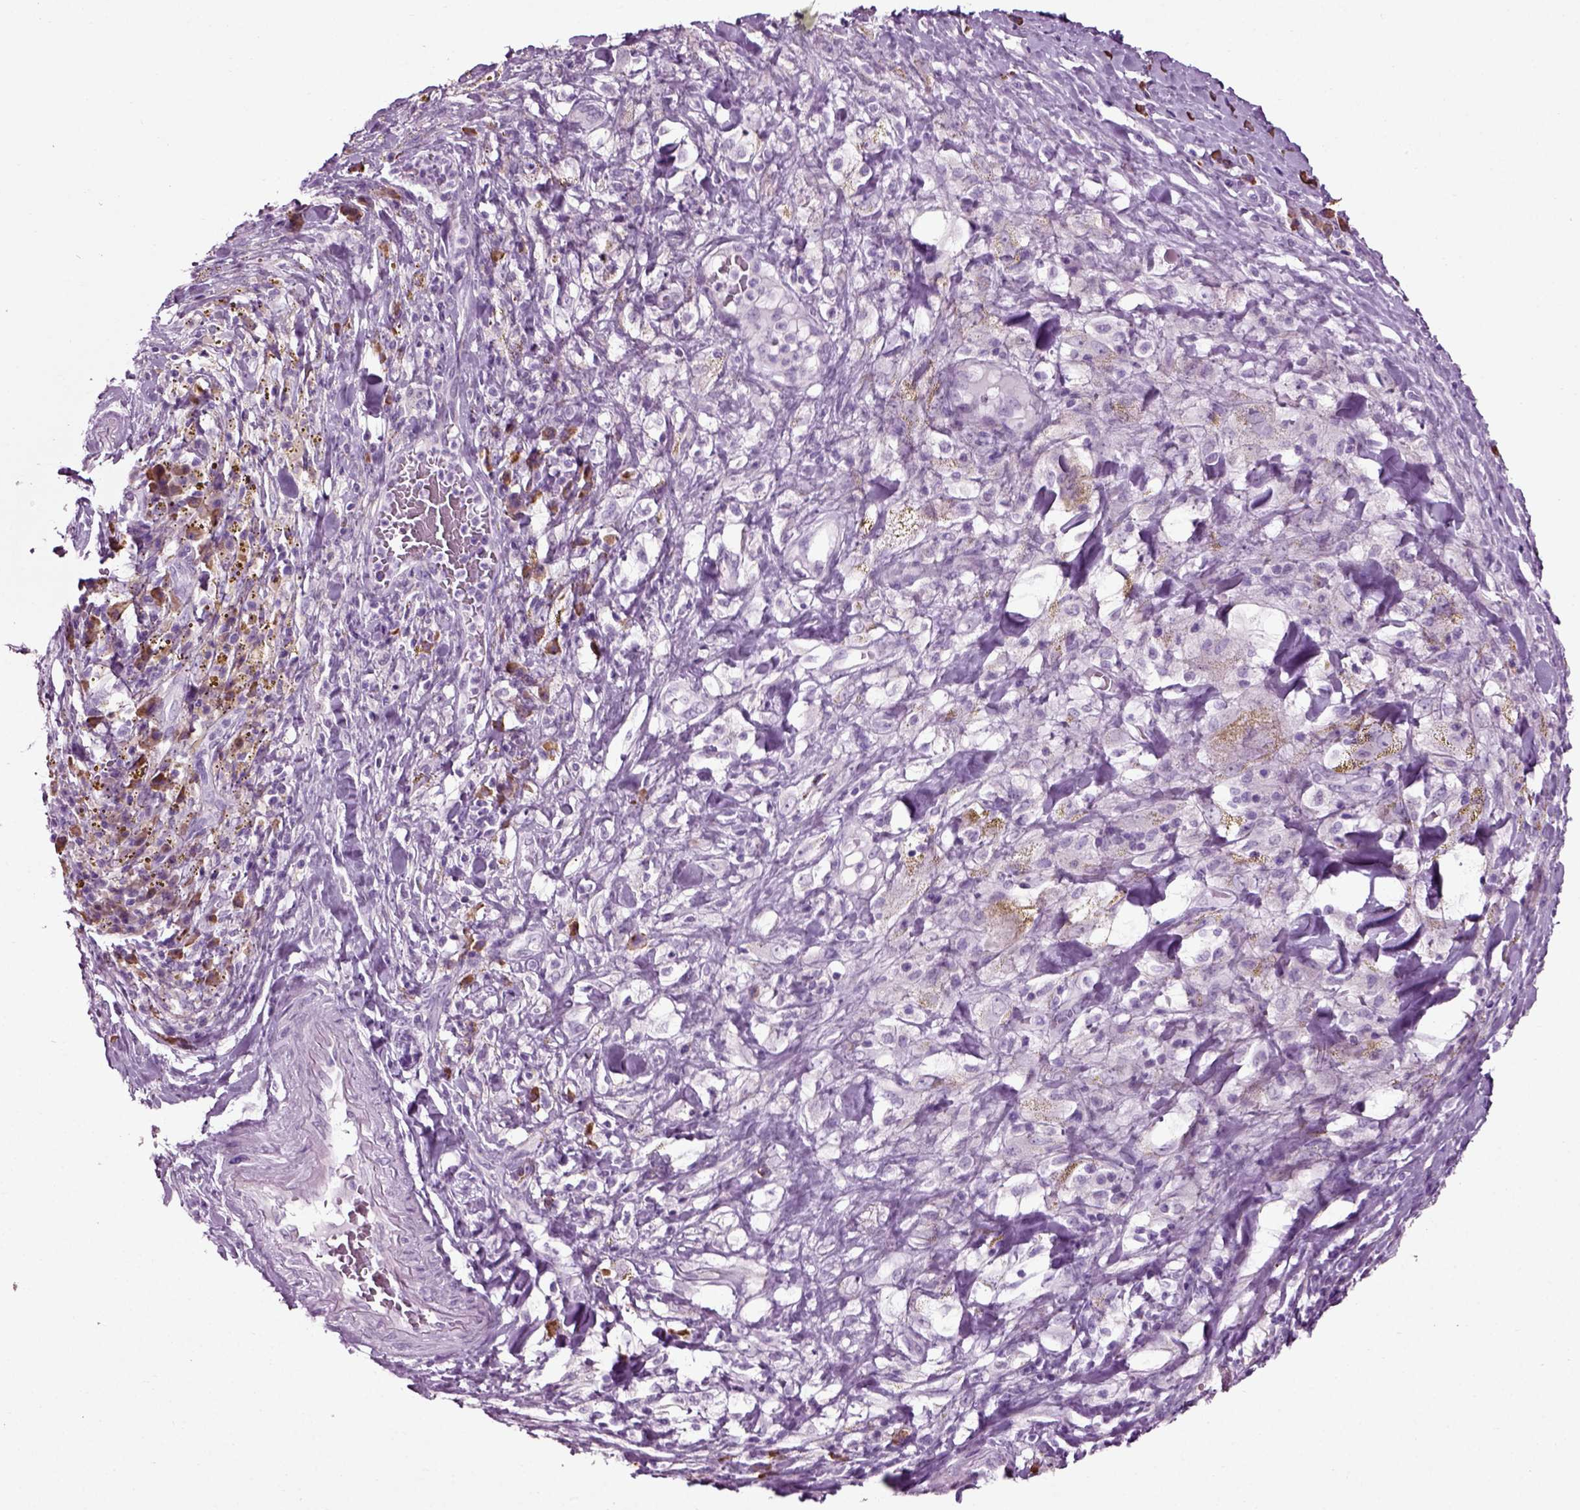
{"staining": {"intensity": "negative", "quantity": "none", "location": "none"}, "tissue": "melanoma", "cell_type": "Tumor cells", "image_type": "cancer", "snomed": [{"axis": "morphology", "description": "Malignant melanoma, NOS"}, {"axis": "topography", "description": "Skin"}], "caption": "Malignant melanoma stained for a protein using IHC demonstrates no staining tumor cells.", "gene": "SLC26A8", "patient": {"sex": "female", "age": 91}}